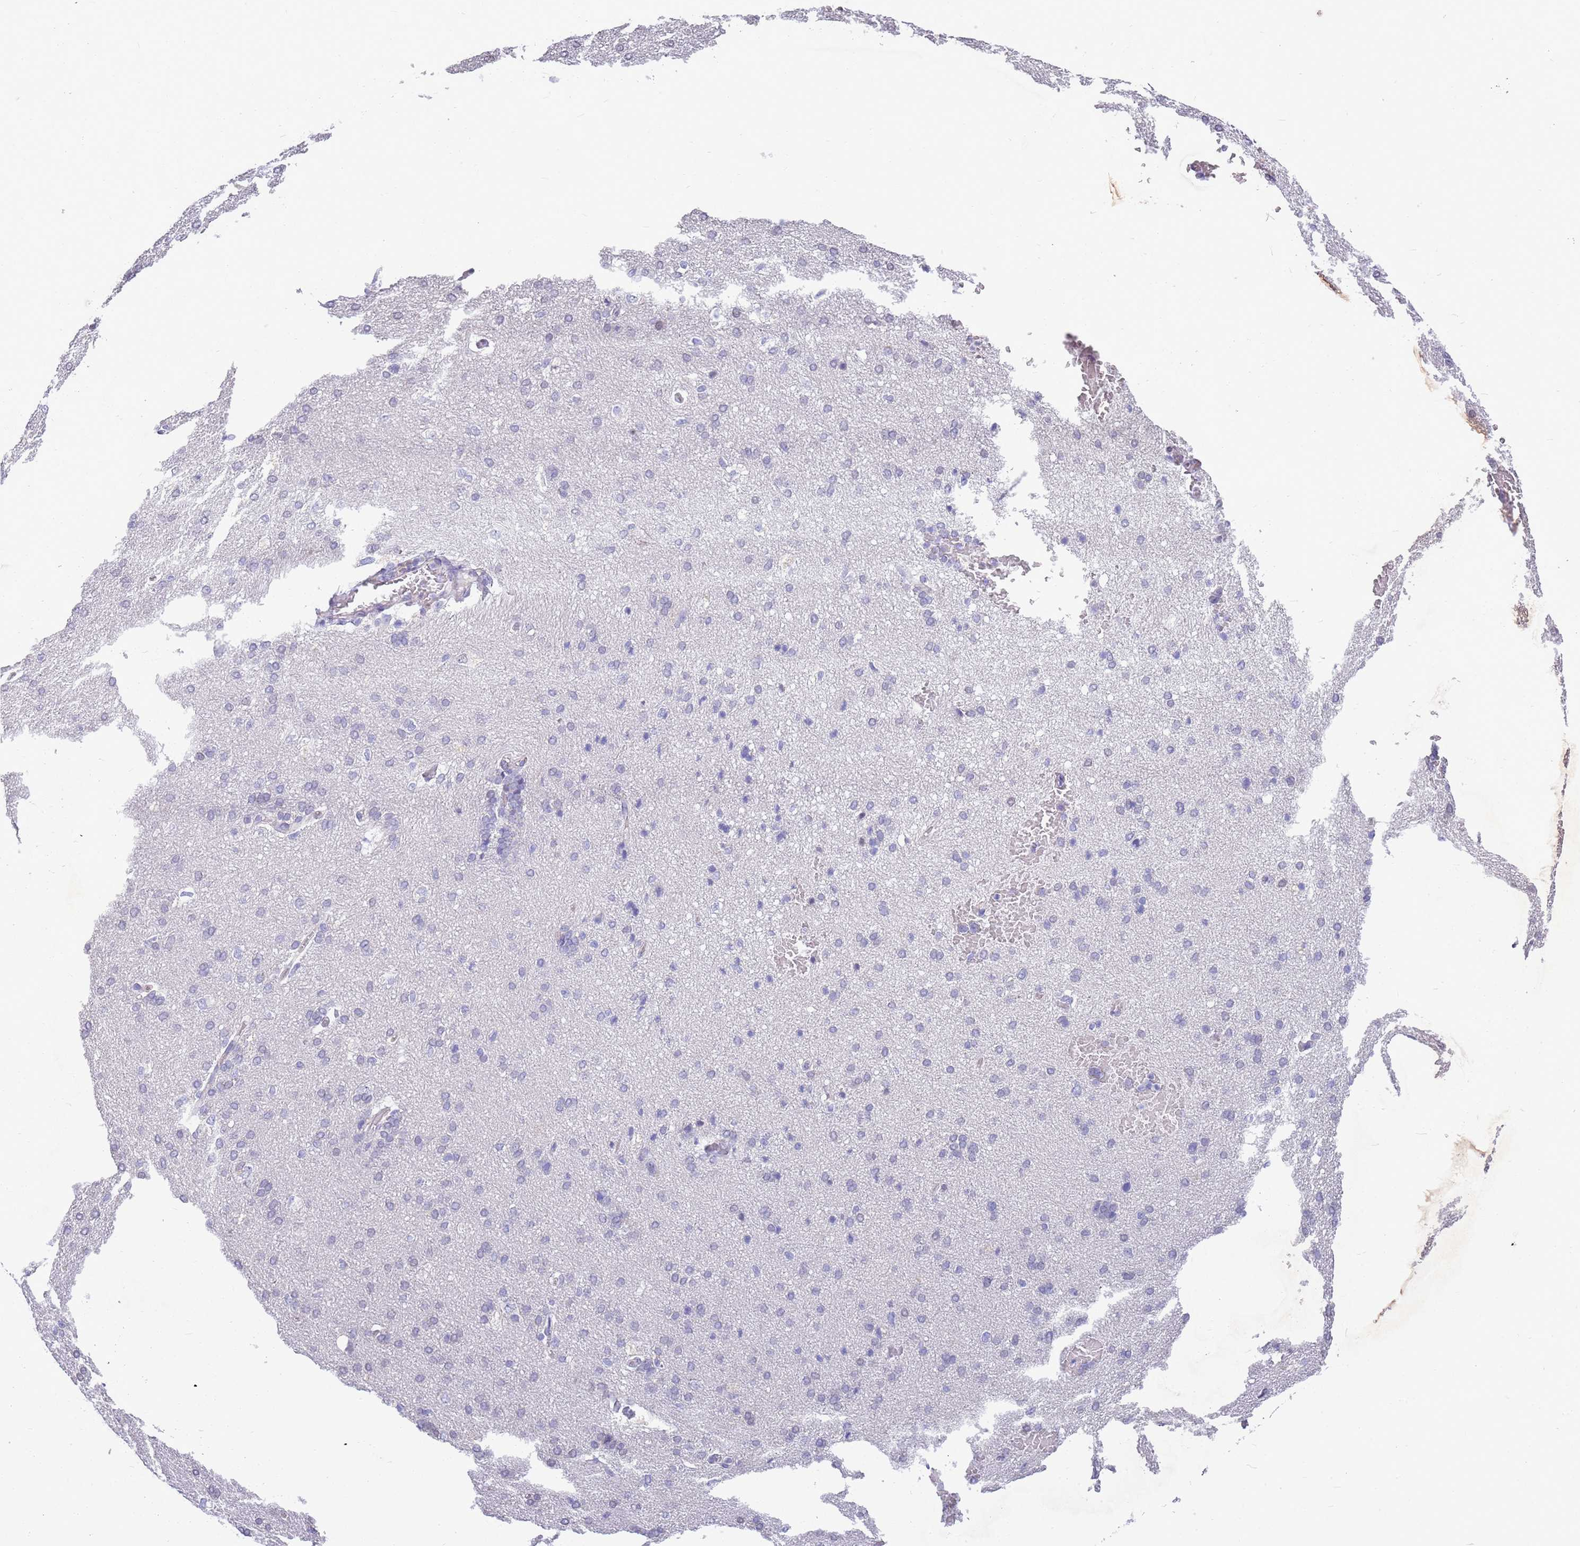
{"staining": {"intensity": "negative", "quantity": "none", "location": "none"}, "tissue": "cerebral cortex", "cell_type": "Endothelial cells", "image_type": "normal", "snomed": [{"axis": "morphology", "description": "Normal tissue, NOS"}, {"axis": "topography", "description": "Cerebral cortex"}], "caption": "Photomicrograph shows no significant protein expression in endothelial cells of benign cerebral cortex.", "gene": "CTRC", "patient": {"sex": "male", "age": 62}}